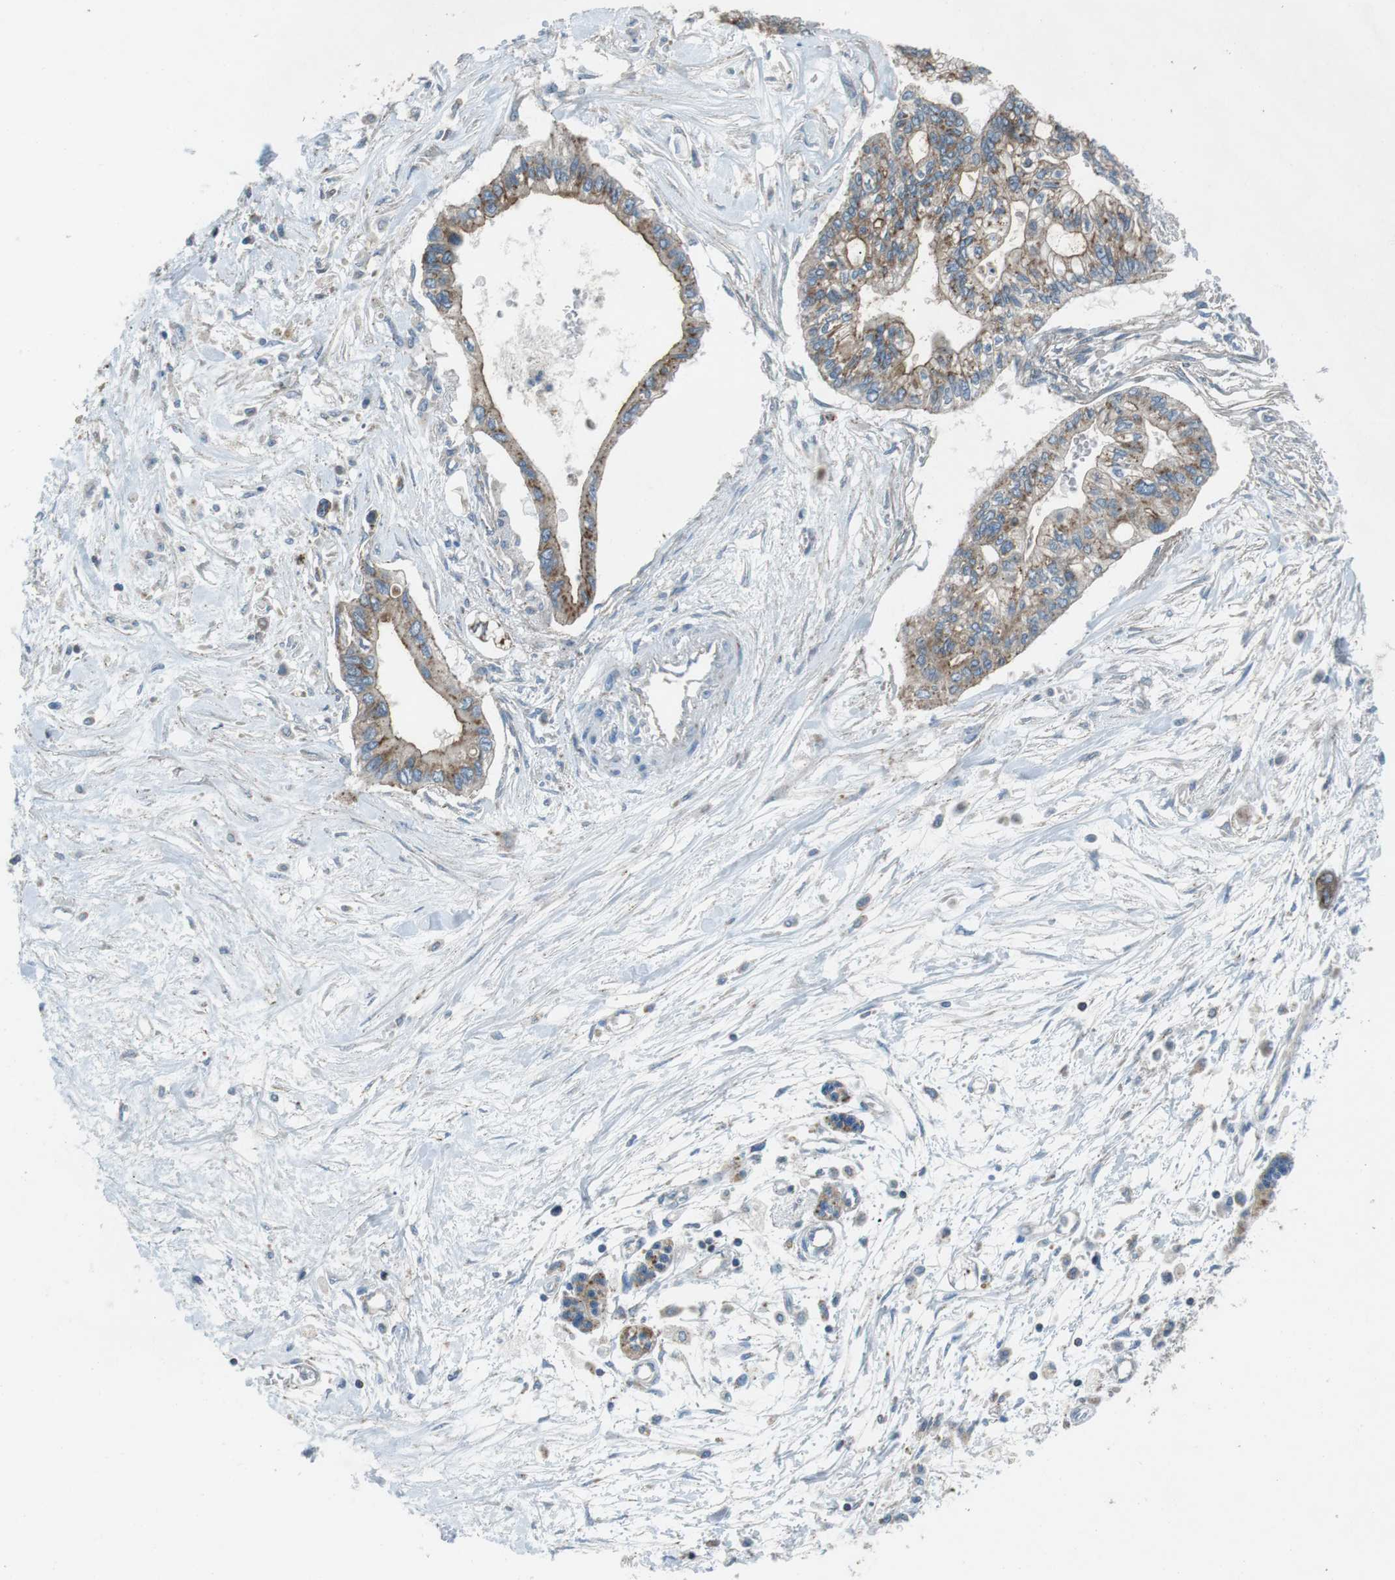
{"staining": {"intensity": "moderate", "quantity": ">75%", "location": "cytoplasmic/membranous"}, "tissue": "pancreatic cancer", "cell_type": "Tumor cells", "image_type": "cancer", "snomed": [{"axis": "morphology", "description": "Adenocarcinoma, NOS"}, {"axis": "topography", "description": "Pancreas"}], "caption": "Immunohistochemistry micrograph of neoplastic tissue: pancreatic cancer stained using immunohistochemistry displays medium levels of moderate protein expression localized specifically in the cytoplasmic/membranous of tumor cells, appearing as a cytoplasmic/membranous brown color.", "gene": "FAM3B", "patient": {"sex": "female", "age": 77}}